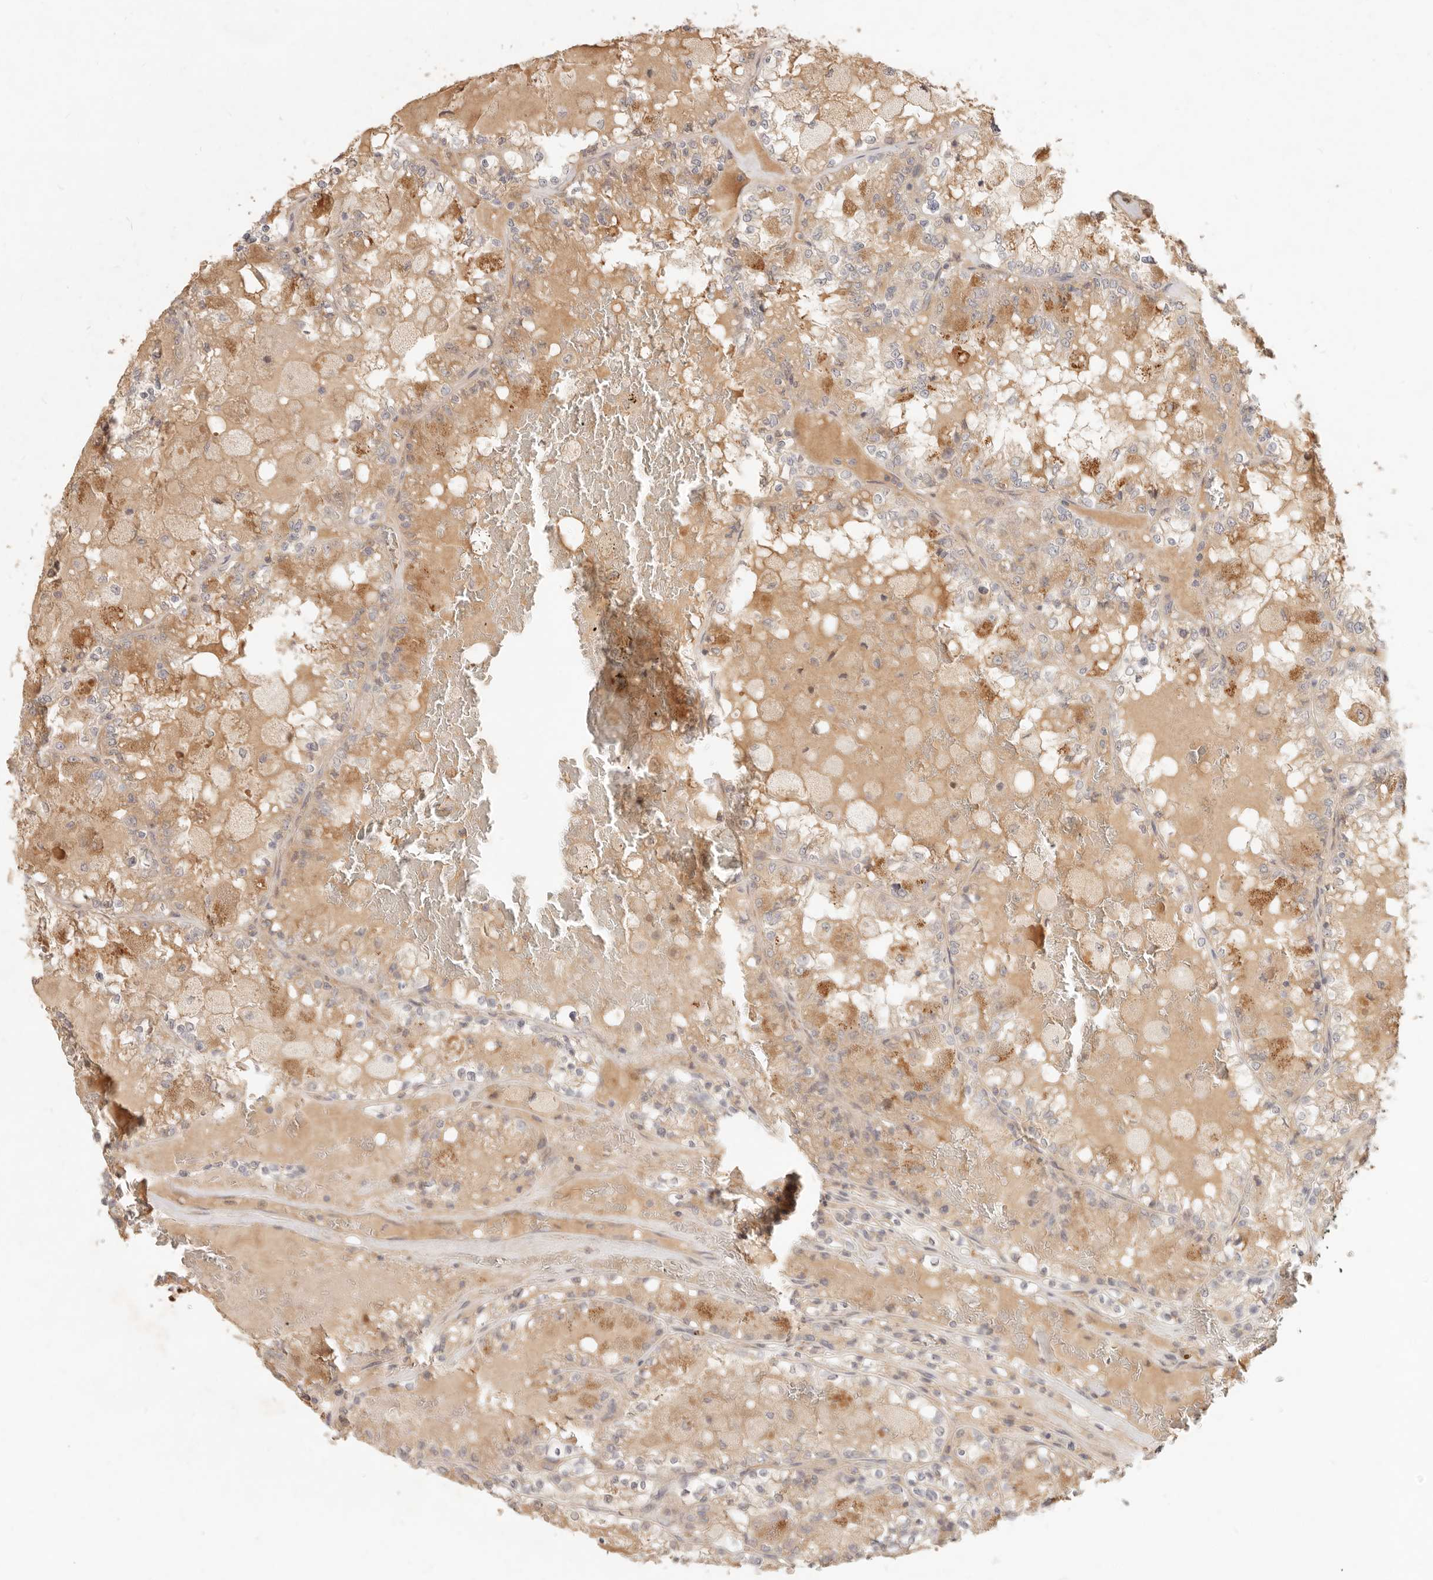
{"staining": {"intensity": "weak", "quantity": "<25%", "location": "cytoplasmic/membranous"}, "tissue": "renal cancer", "cell_type": "Tumor cells", "image_type": "cancer", "snomed": [{"axis": "morphology", "description": "Adenocarcinoma, NOS"}, {"axis": "topography", "description": "Kidney"}], "caption": "There is no significant expression in tumor cells of adenocarcinoma (renal). (Stains: DAB immunohistochemistry (IHC) with hematoxylin counter stain, Microscopy: brightfield microscopy at high magnification).", "gene": "UBXN11", "patient": {"sex": "female", "age": 56}}